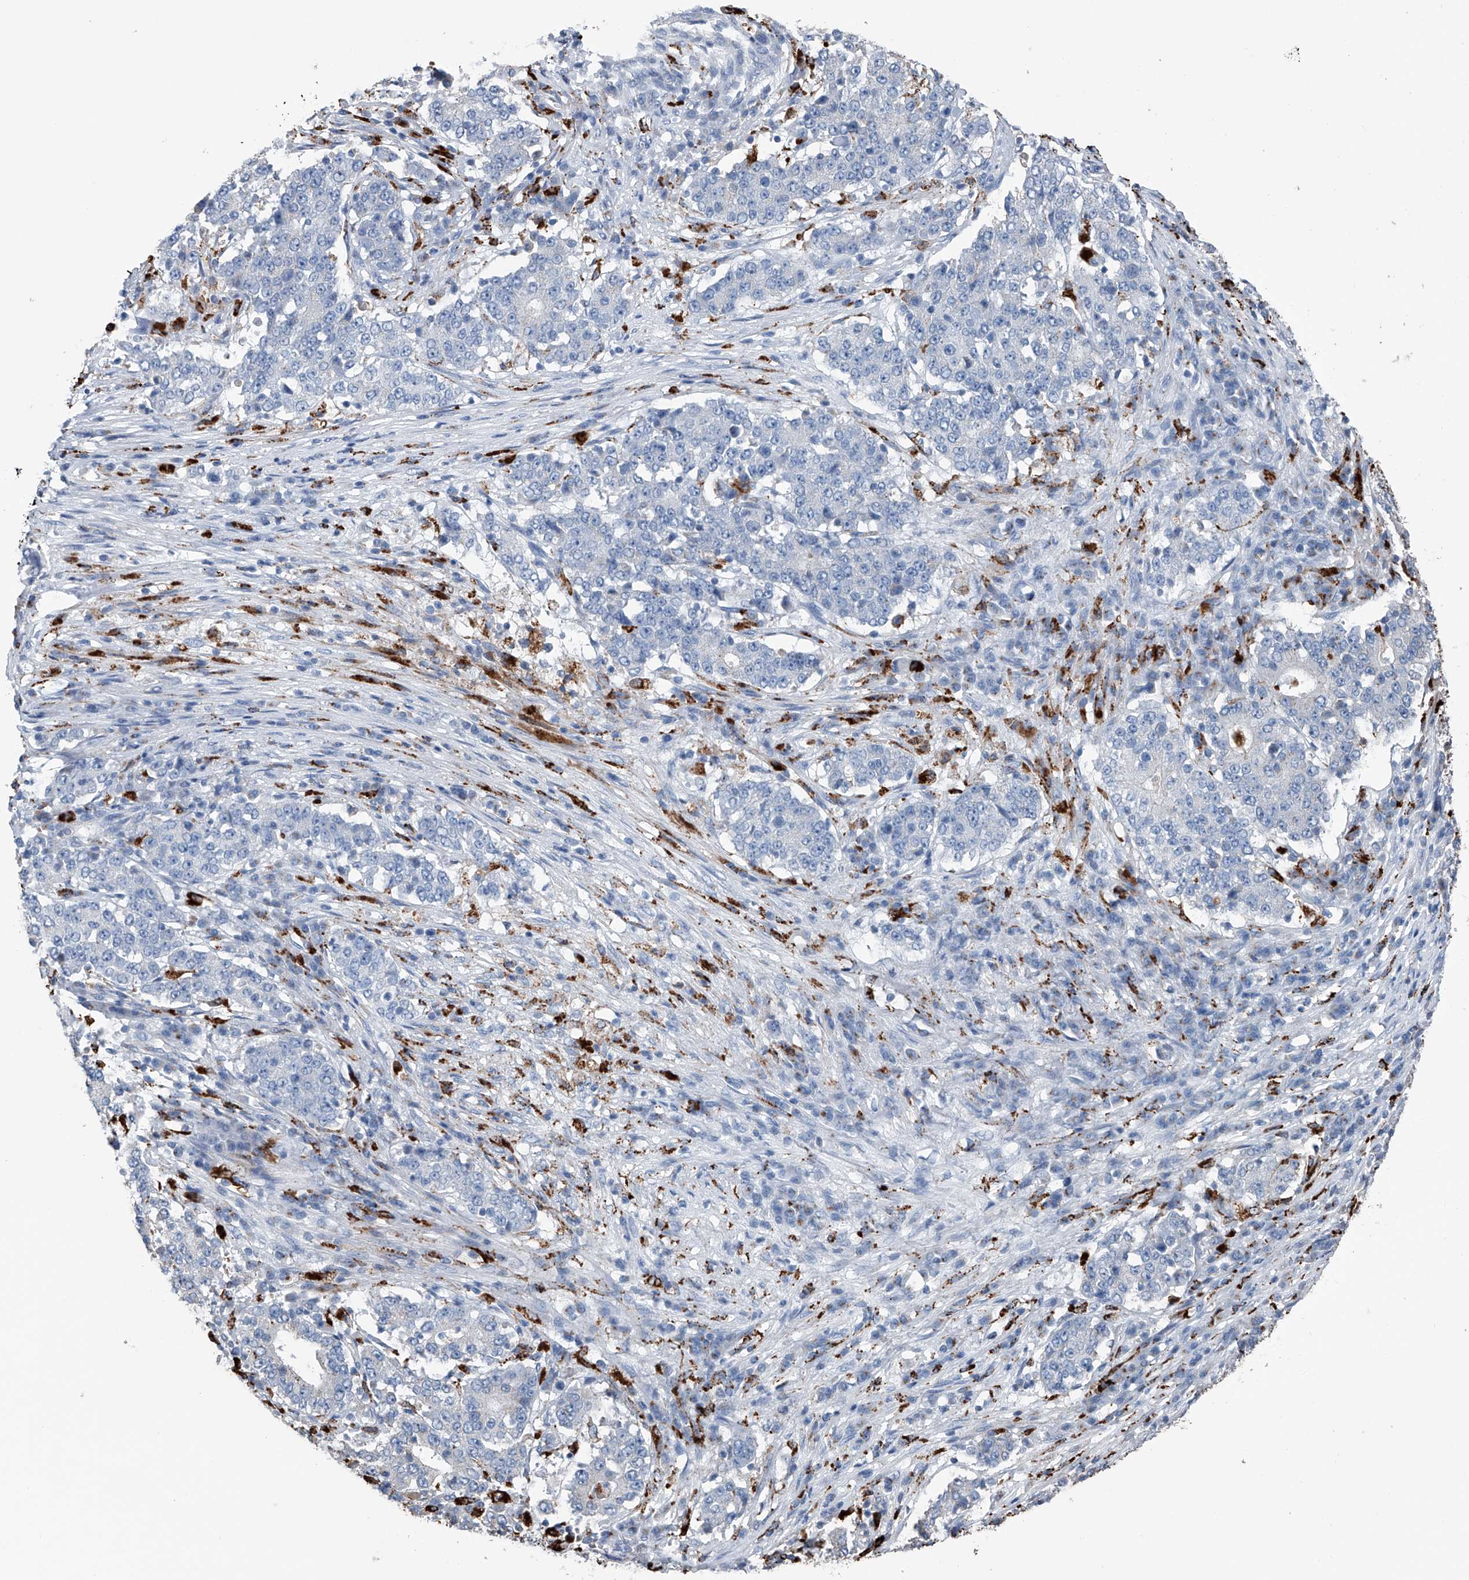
{"staining": {"intensity": "negative", "quantity": "none", "location": "none"}, "tissue": "stomach cancer", "cell_type": "Tumor cells", "image_type": "cancer", "snomed": [{"axis": "morphology", "description": "Adenocarcinoma, NOS"}, {"axis": "topography", "description": "Stomach"}], "caption": "Immunohistochemistry micrograph of neoplastic tissue: human stomach cancer (adenocarcinoma) stained with DAB (3,3'-diaminobenzidine) reveals no significant protein expression in tumor cells. (DAB (3,3'-diaminobenzidine) immunohistochemistry (IHC) with hematoxylin counter stain).", "gene": "ZNF772", "patient": {"sex": "male", "age": 59}}